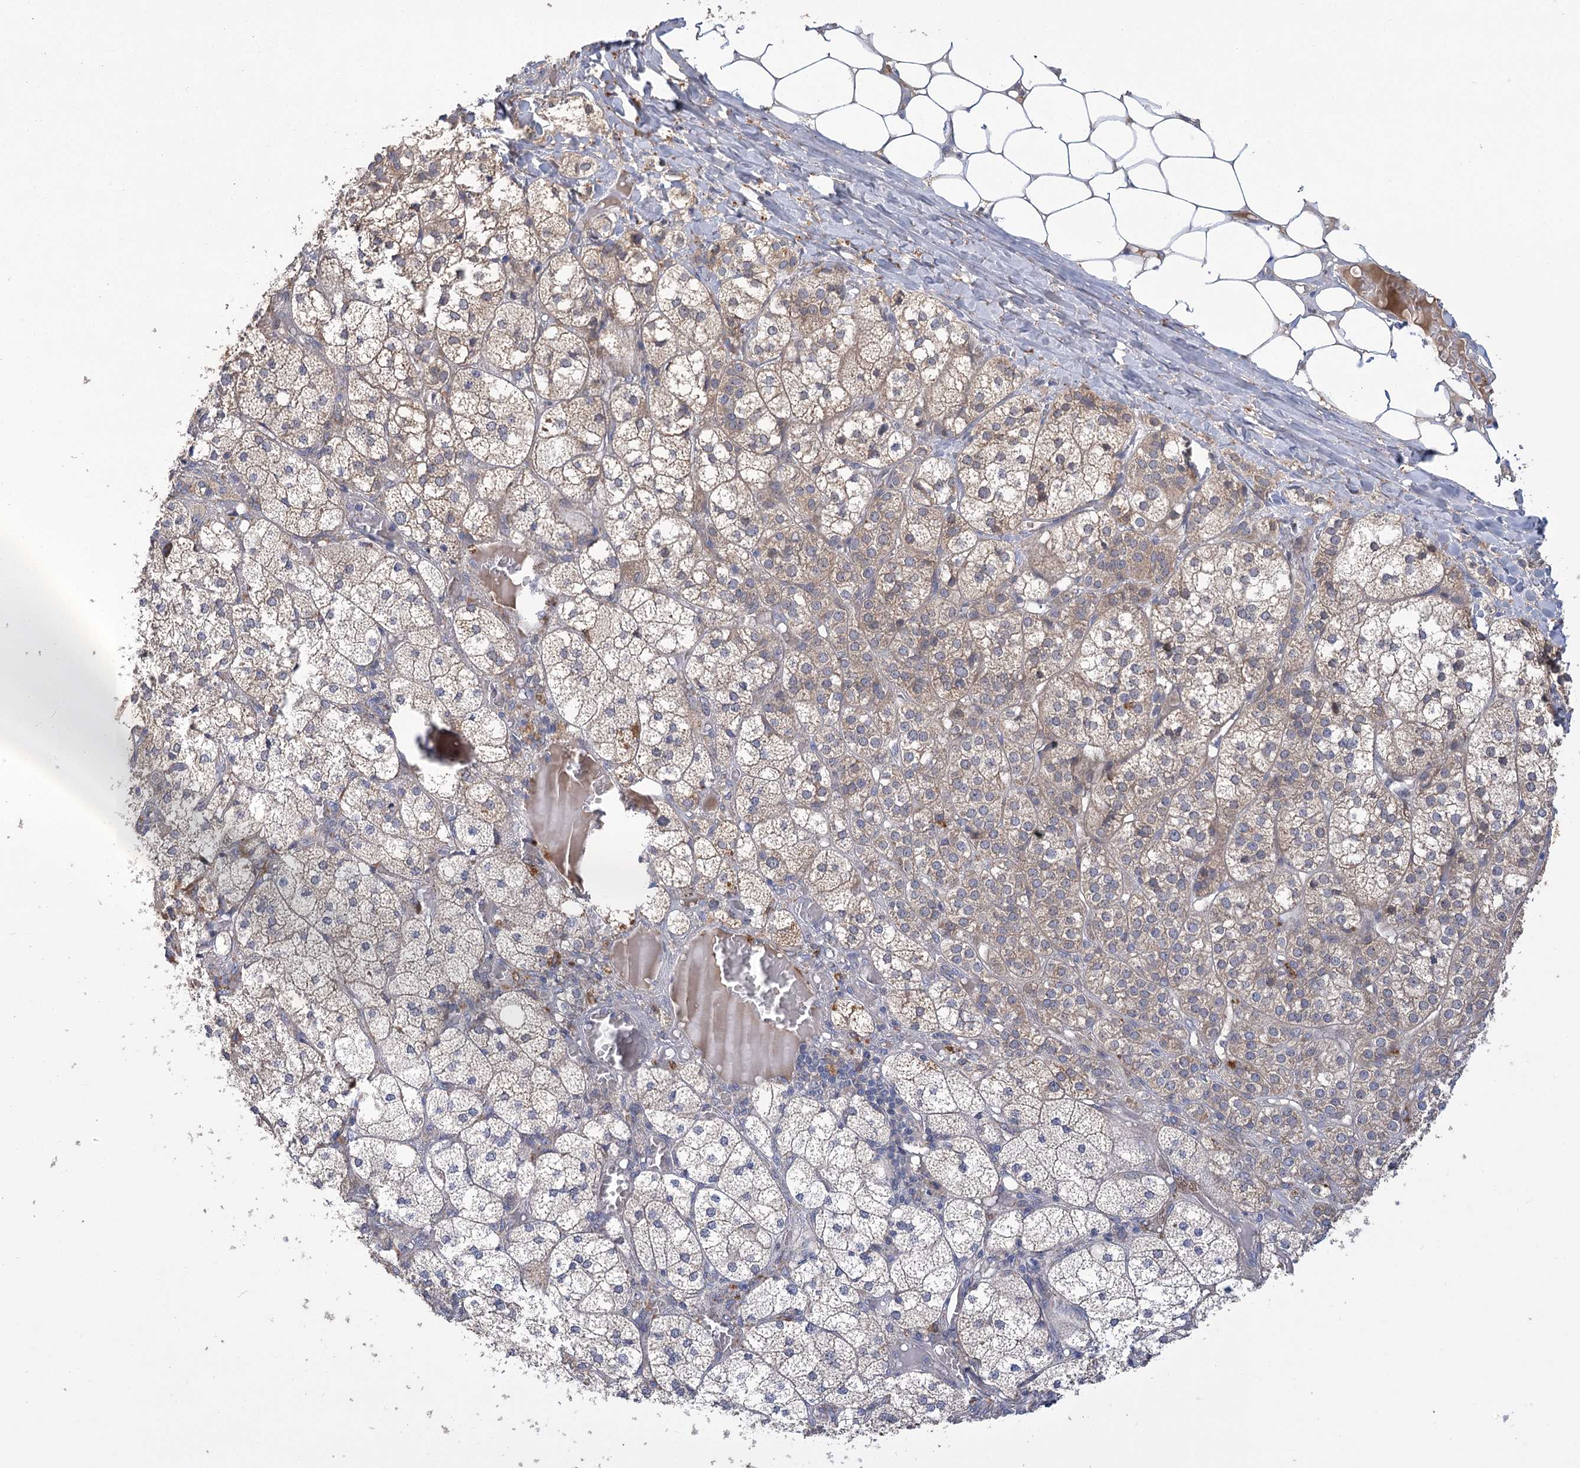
{"staining": {"intensity": "moderate", "quantity": "25%-75%", "location": "cytoplasmic/membranous"}, "tissue": "adrenal gland", "cell_type": "Glandular cells", "image_type": "normal", "snomed": [{"axis": "morphology", "description": "Normal tissue, NOS"}, {"axis": "topography", "description": "Adrenal gland"}], "caption": "Immunohistochemistry (IHC) of normal adrenal gland shows medium levels of moderate cytoplasmic/membranous positivity in approximately 25%-75% of glandular cells.", "gene": "PBLD", "patient": {"sex": "female", "age": 61}}